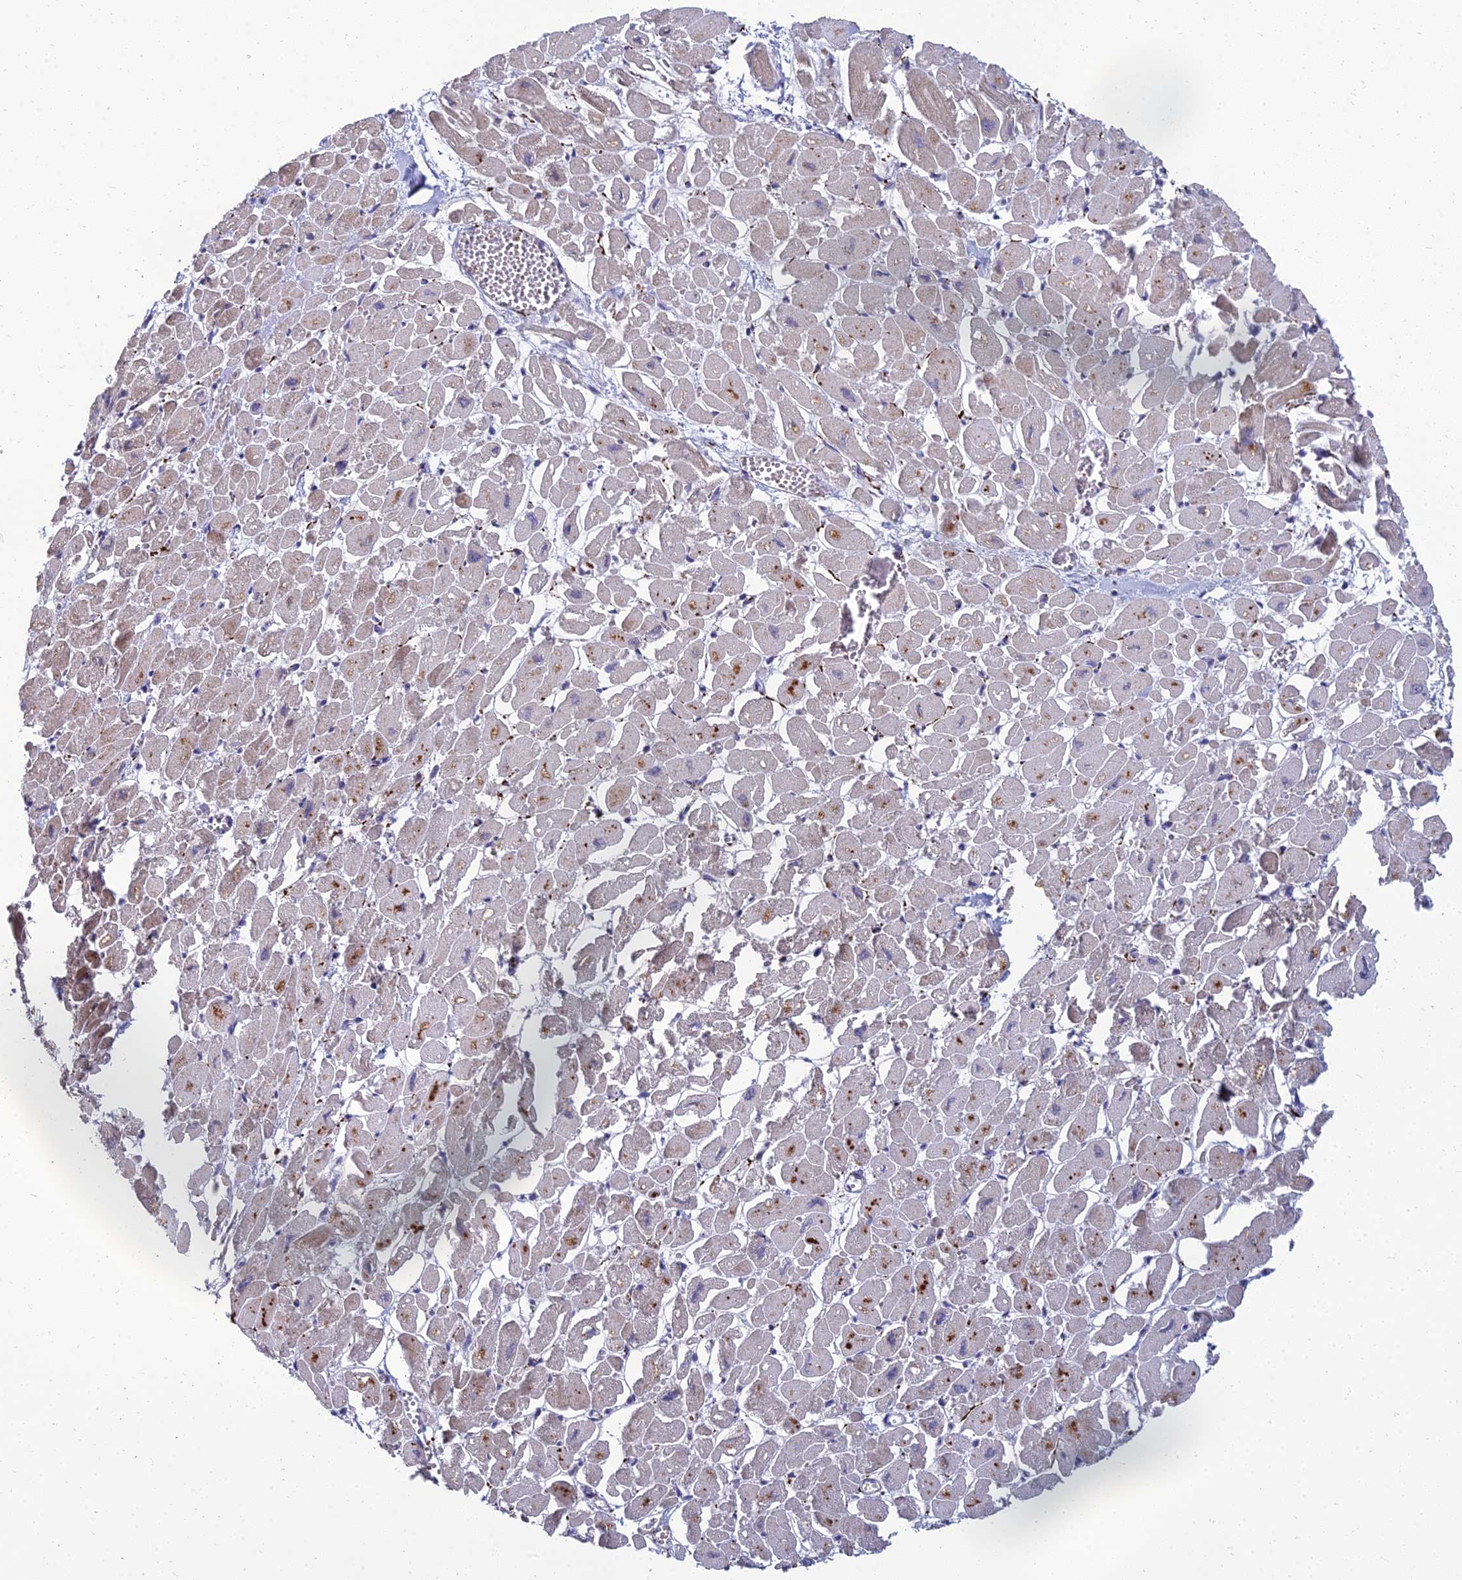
{"staining": {"intensity": "weak", "quantity": "25%-75%", "location": "cytoplasmic/membranous"}, "tissue": "heart muscle", "cell_type": "Cardiomyocytes", "image_type": "normal", "snomed": [{"axis": "morphology", "description": "Normal tissue, NOS"}, {"axis": "topography", "description": "Heart"}], "caption": "Immunohistochemical staining of benign human heart muscle displays 25%-75% levels of weak cytoplasmic/membranous protein staining in about 25%-75% of cardiomyocytes.", "gene": "NPY", "patient": {"sex": "male", "age": 54}}